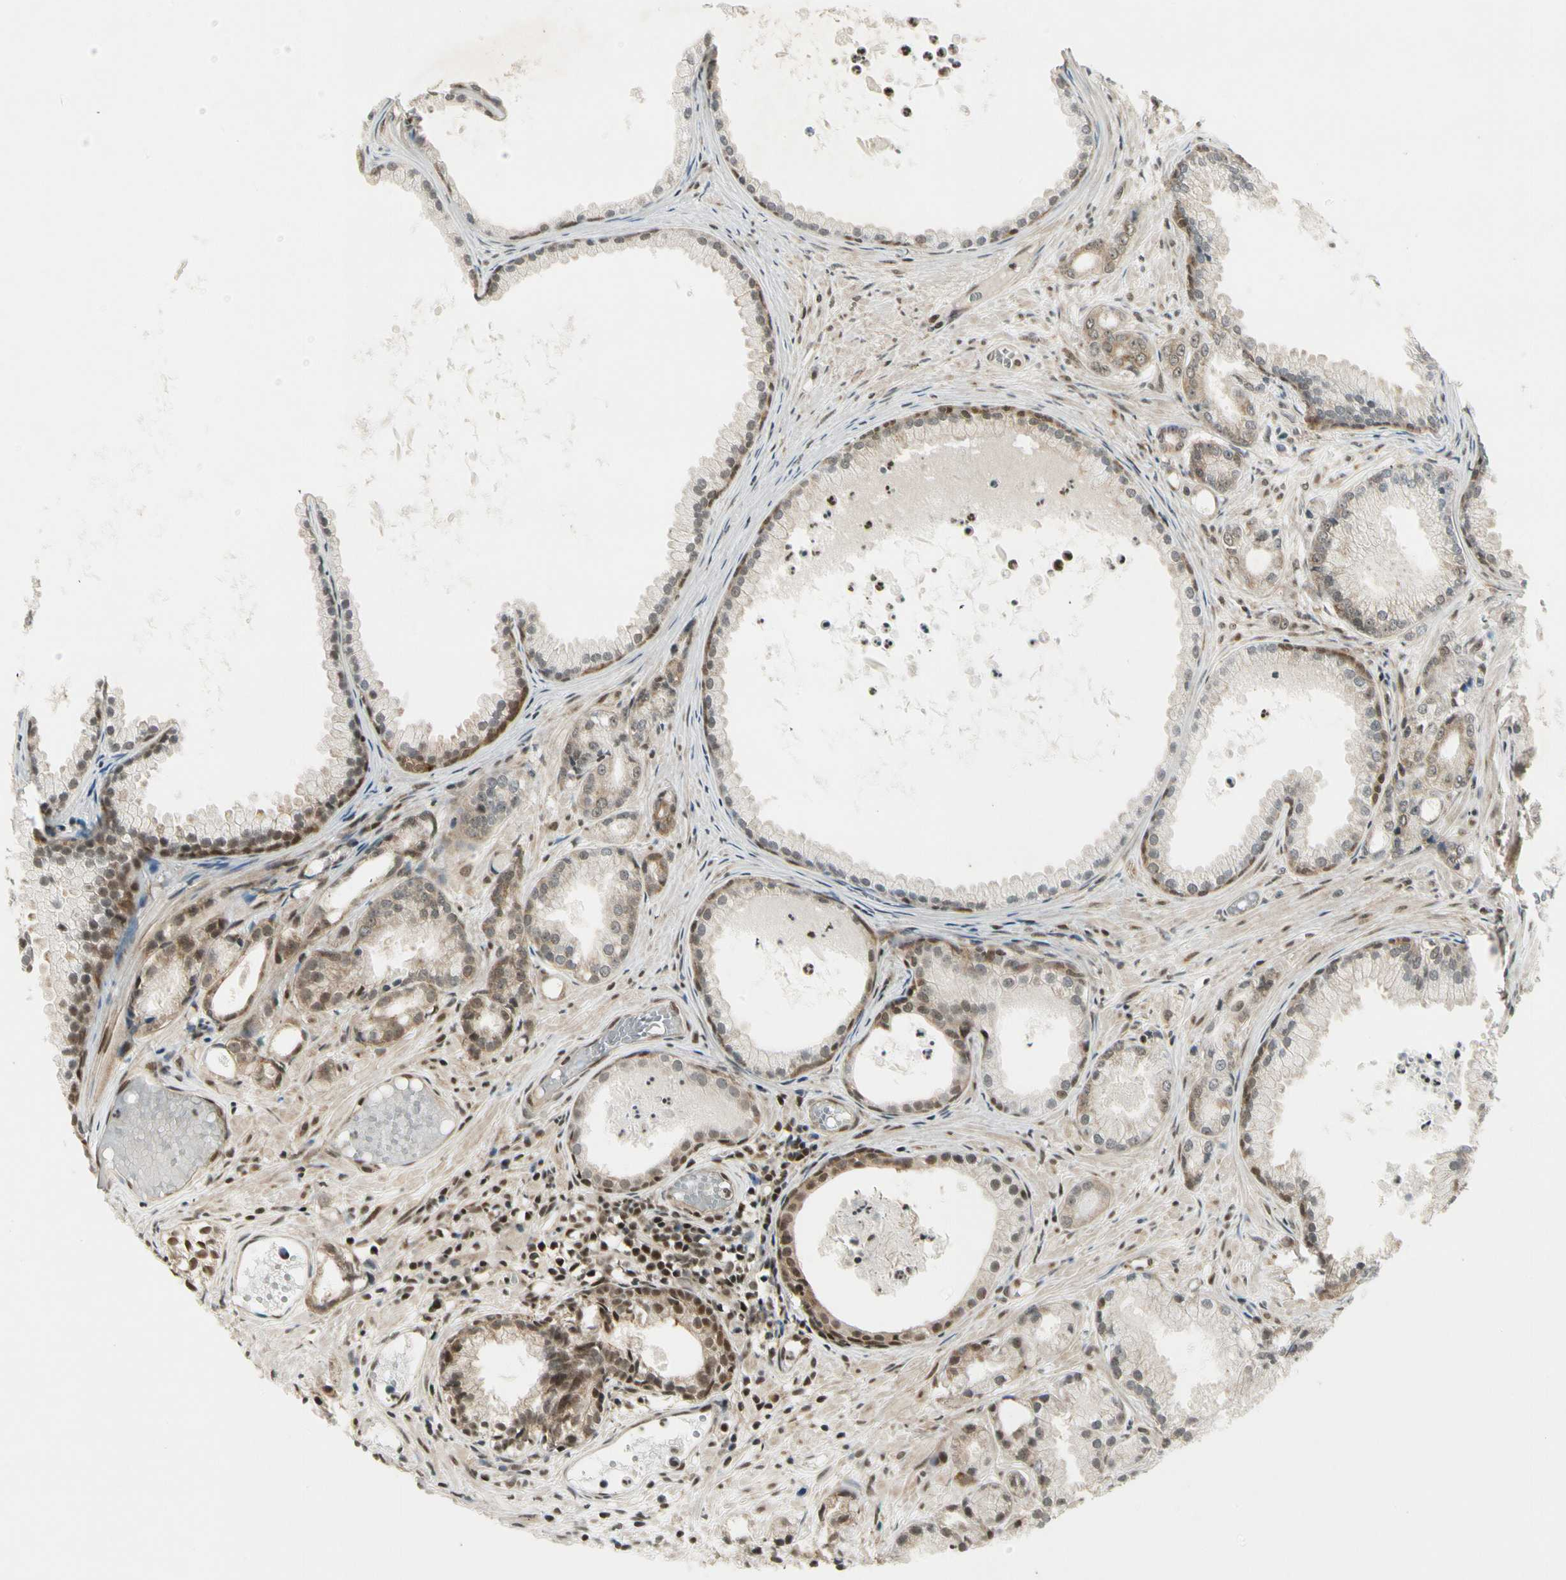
{"staining": {"intensity": "moderate", "quantity": "<25%", "location": "cytoplasmic/membranous,nuclear"}, "tissue": "prostate cancer", "cell_type": "Tumor cells", "image_type": "cancer", "snomed": [{"axis": "morphology", "description": "Adenocarcinoma, Low grade"}, {"axis": "topography", "description": "Prostate"}], "caption": "Prostate cancer stained with DAB IHC reveals low levels of moderate cytoplasmic/membranous and nuclear staining in approximately <25% of tumor cells. The protein of interest is shown in brown color, while the nuclei are stained blue.", "gene": "SMN2", "patient": {"sex": "male", "age": 72}}